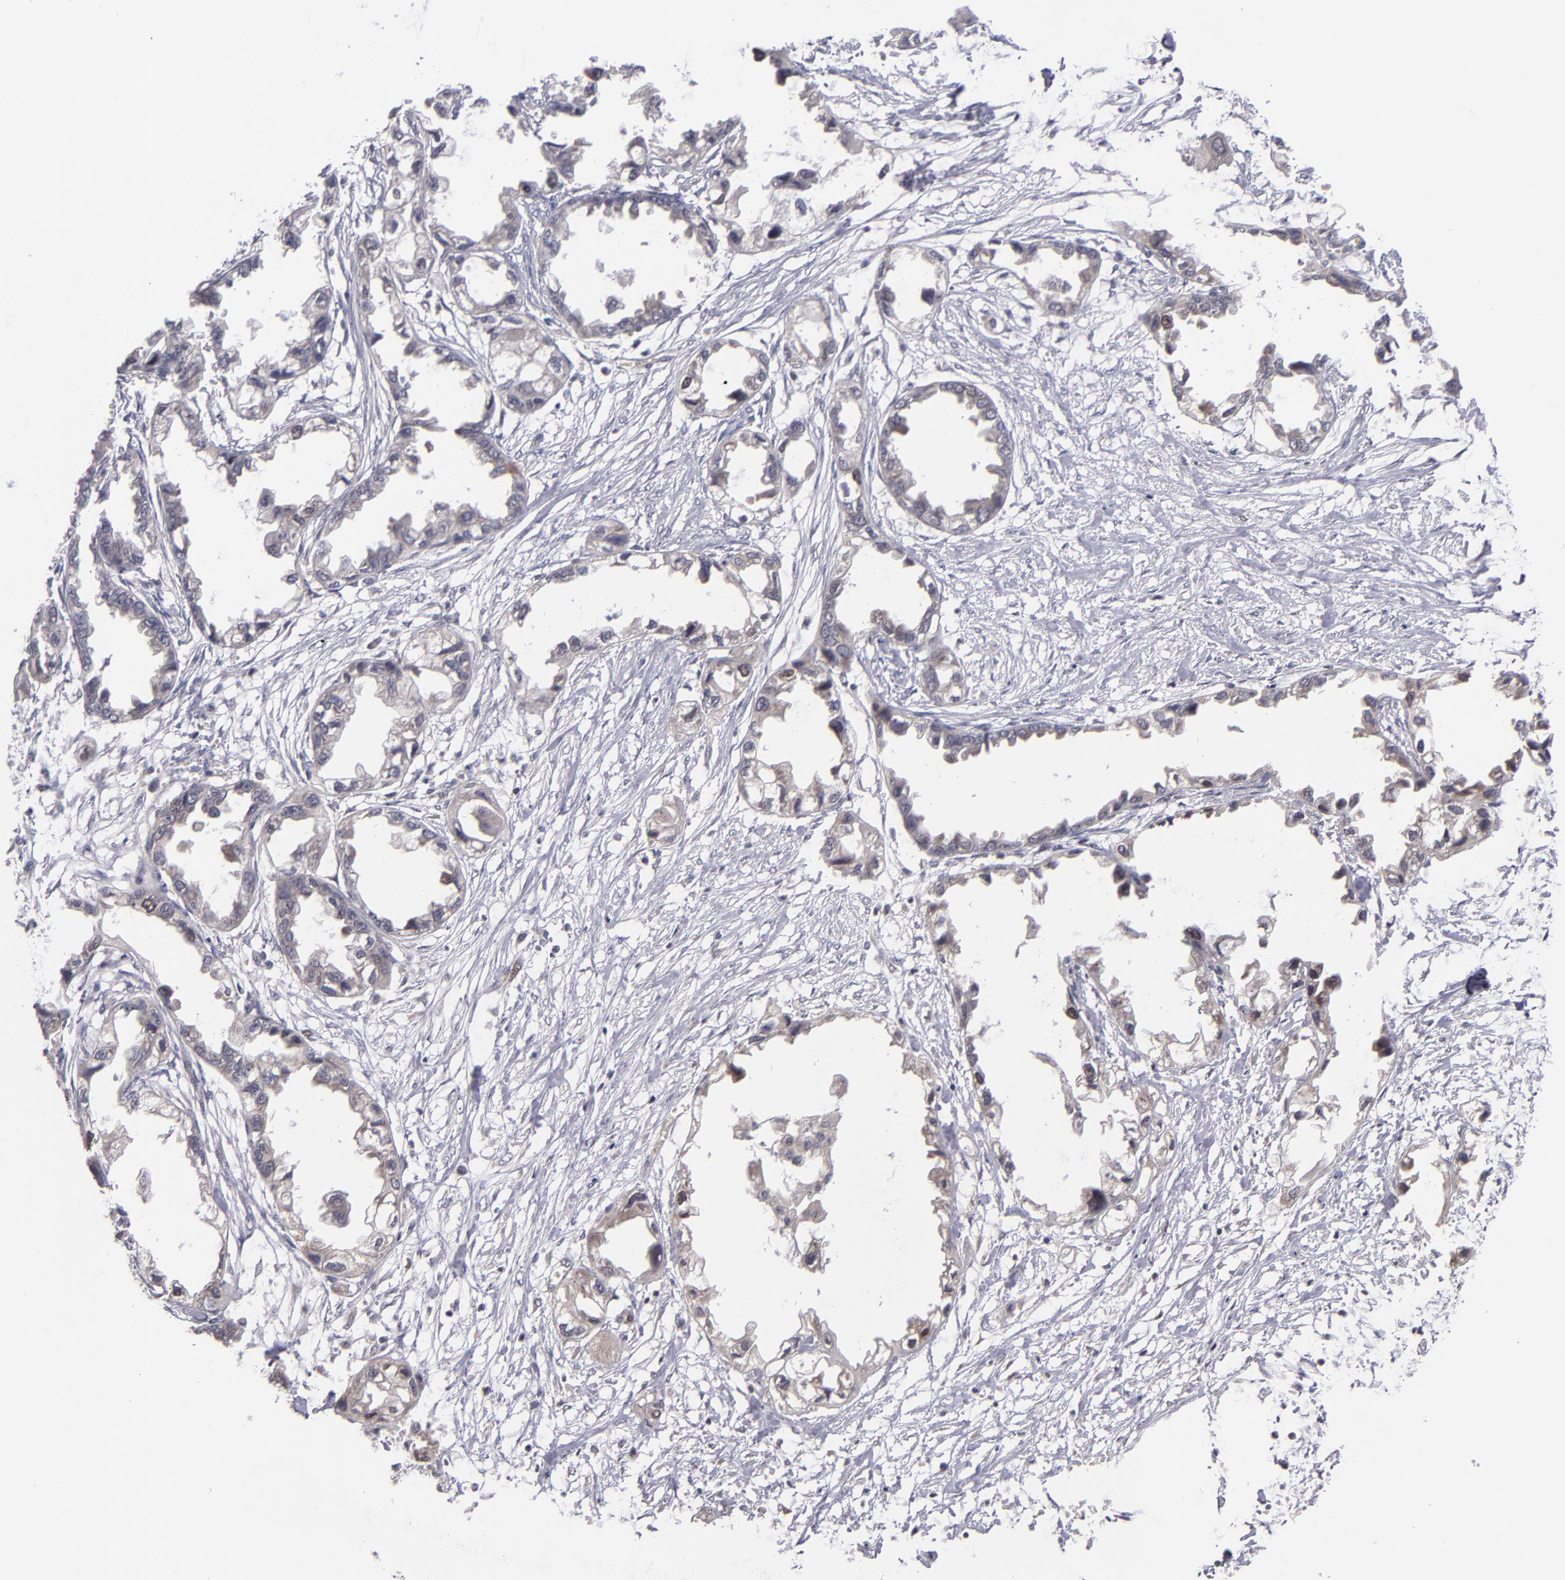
{"staining": {"intensity": "weak", "quantity": "<25%", "location": "nuclear"}, "tissue": "endometrial cancer", "cell_type": "Tumor cells", "image_type": "cancer", "snomed": [{"axis": "morphology", "description": "Adenocarcinoma, NOS"}, {"axis": "topography", "description": "Endometrium"}], "caption": "The photomicrograph shows no significant staining in tumor cells of endometrial cancer (adenocarcinoma).", "gene": "CDC7", "patient": {"sex": "female", "age": 67}}